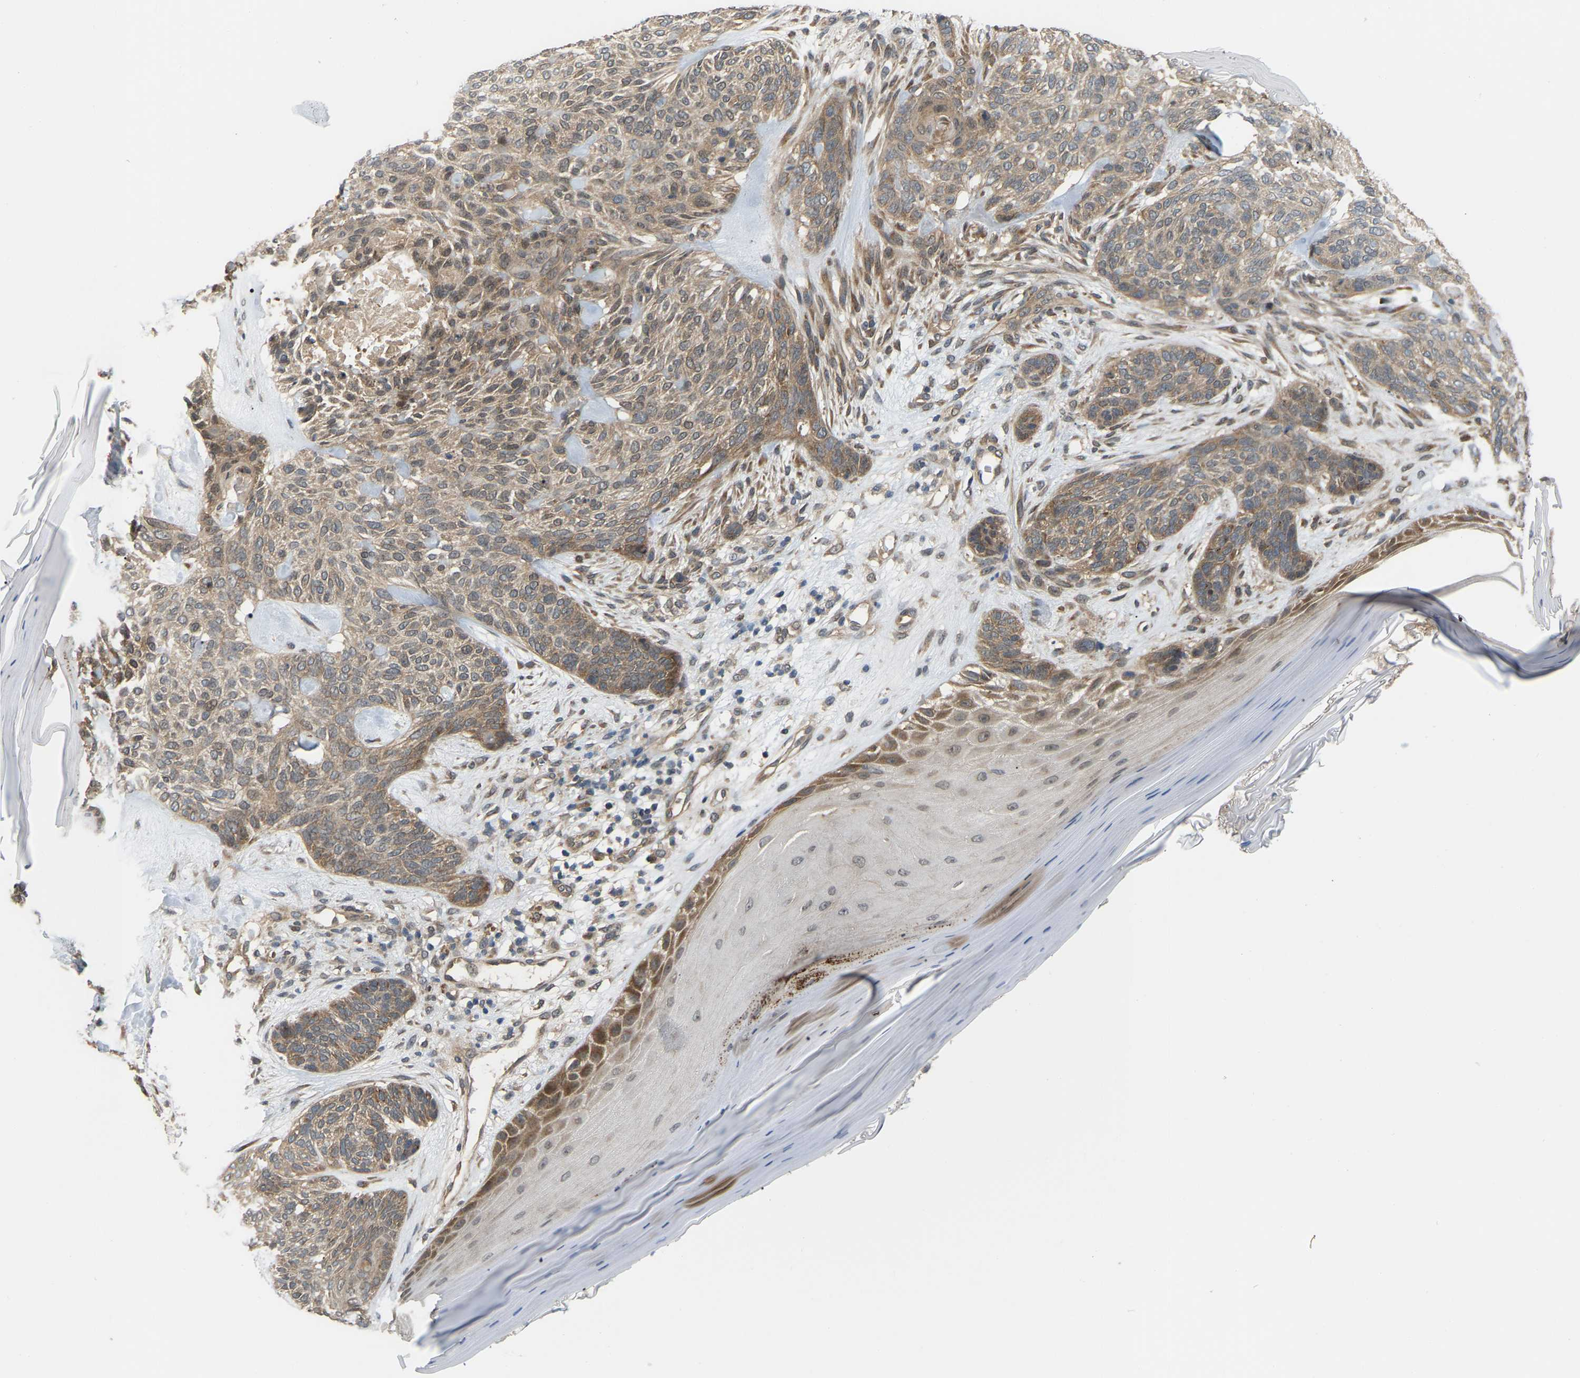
{"staining": {"intensity": "moderate", "quantity": "25%-75%", "location": "cytoplasmic/membranous"}, "tissue": "skin cancer", "cell_type": "Tumor cells", "image_type": "cancer", "snomed": [{"axis": "morphology", "description": "Basal cell carcinoma"}, {"axis": "topography", "description": "Skin"}], "caption": "This photomicrograph exhibits immunohistochemistry (IHC) staining of basal cell carcinoma (skin), with medium moderate cytoplasmic/membranous expression in about 25%-75% of tumor cells.", "gene": "CROT", "patient": {"sex": "male", "age": 55}}